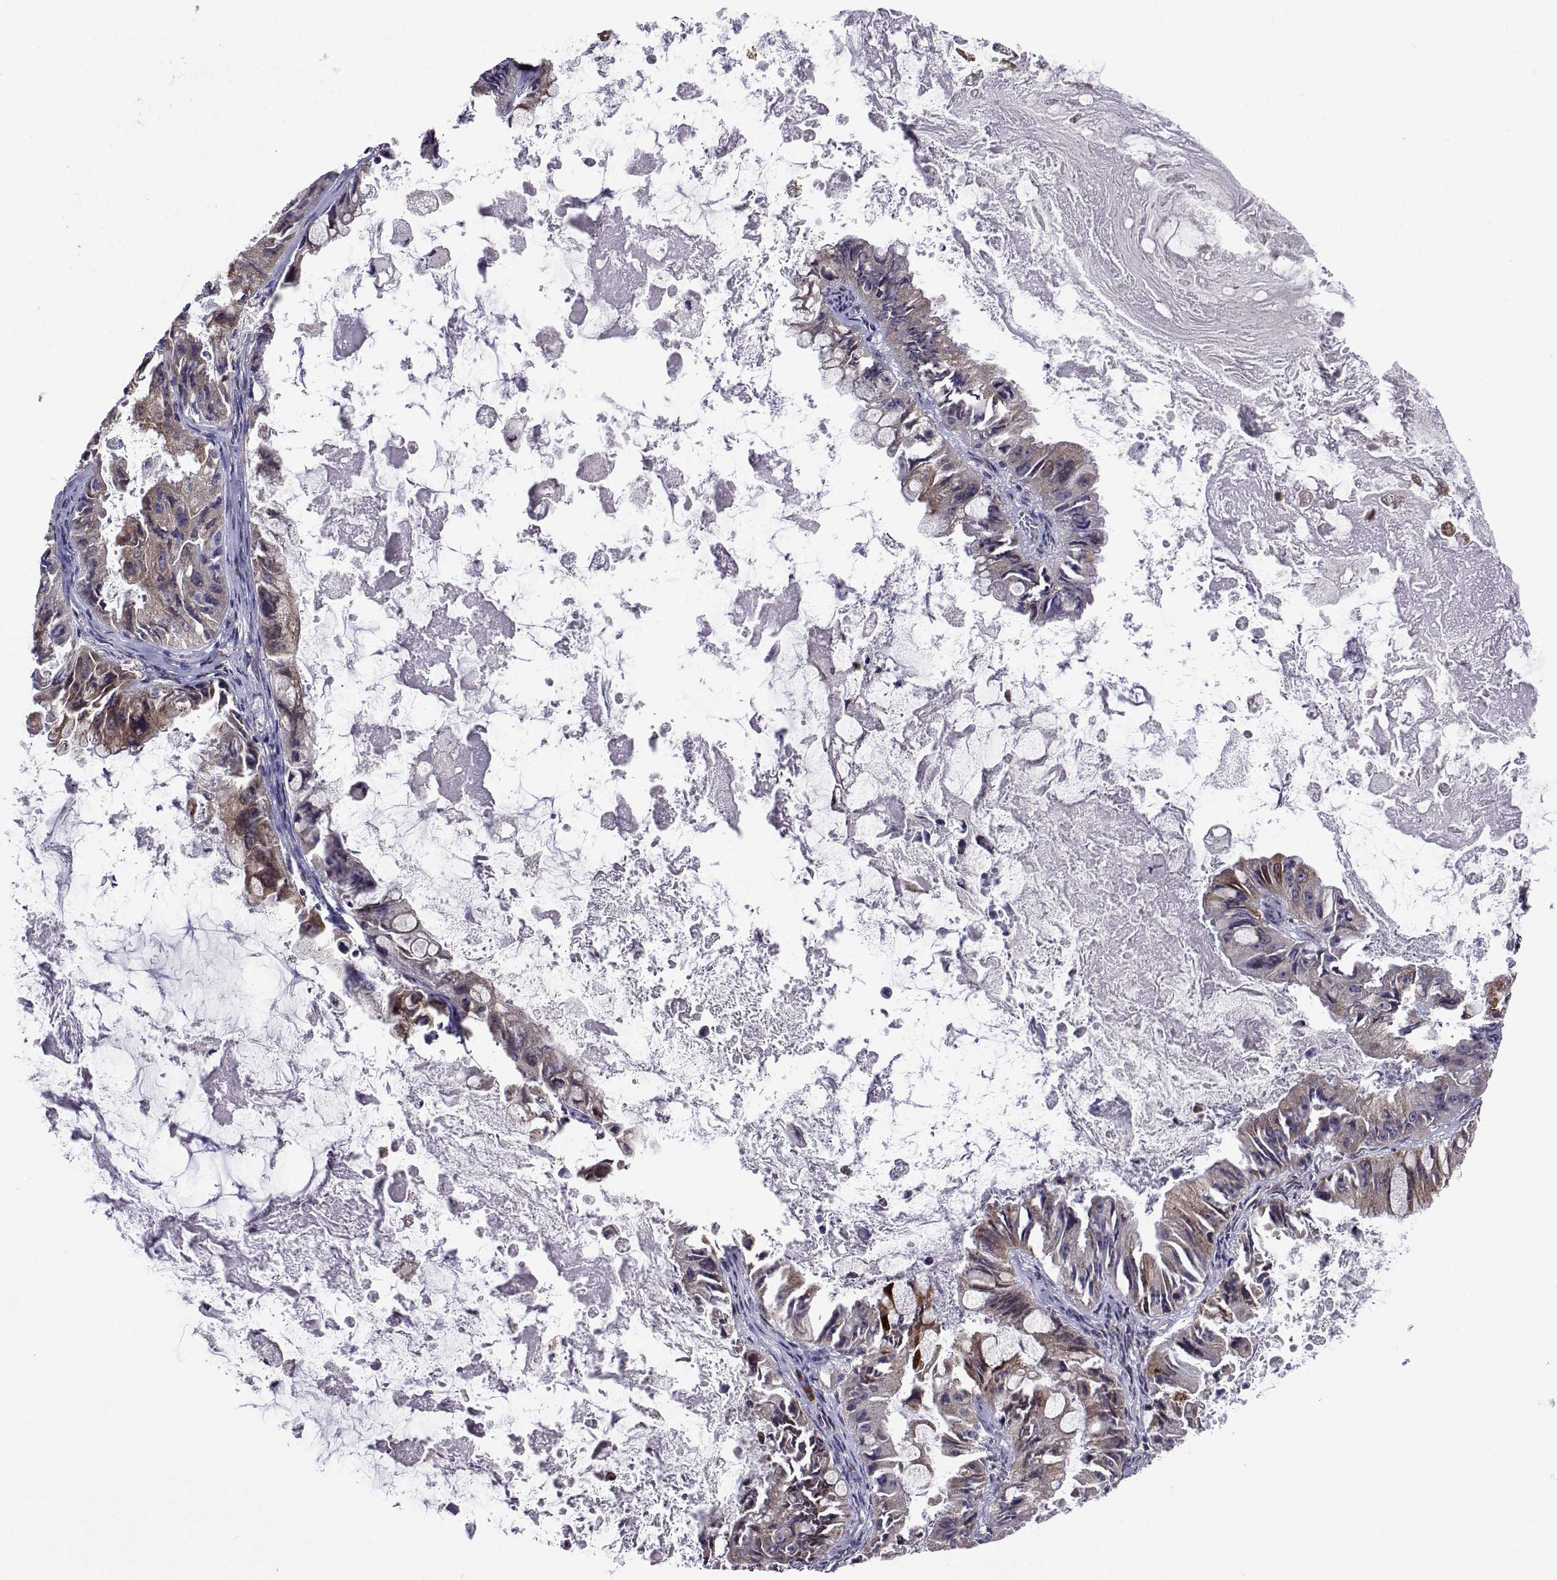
{"staining": {"intensity": "moderate", "quantity": "25%-75%", "location": "cytoplasmic/membranous"}, "tissue": "ovarian cancer", "cell_type": "Tumor cells", "image_type": "cancer", "snomed": [{"axis": "morphology", "description": "Cystadenocarcinoma, mucinous, NOS"}, {"axis": "topography", "description": "Ovary"}], "caption": "Tumor cells exhibit medium levels of moderate cytoplasmic/membranous positivity in about 25%-75% of cells in human ovarian cancer (mucinous cystadenocarcinoma). The staining was performed using DAB, with brown indicating positive protein expression. Nuclei are stained blue with hematoxylin.", "gene": "PGRMC2", "patient": {"sex": "female", "age": 61}}